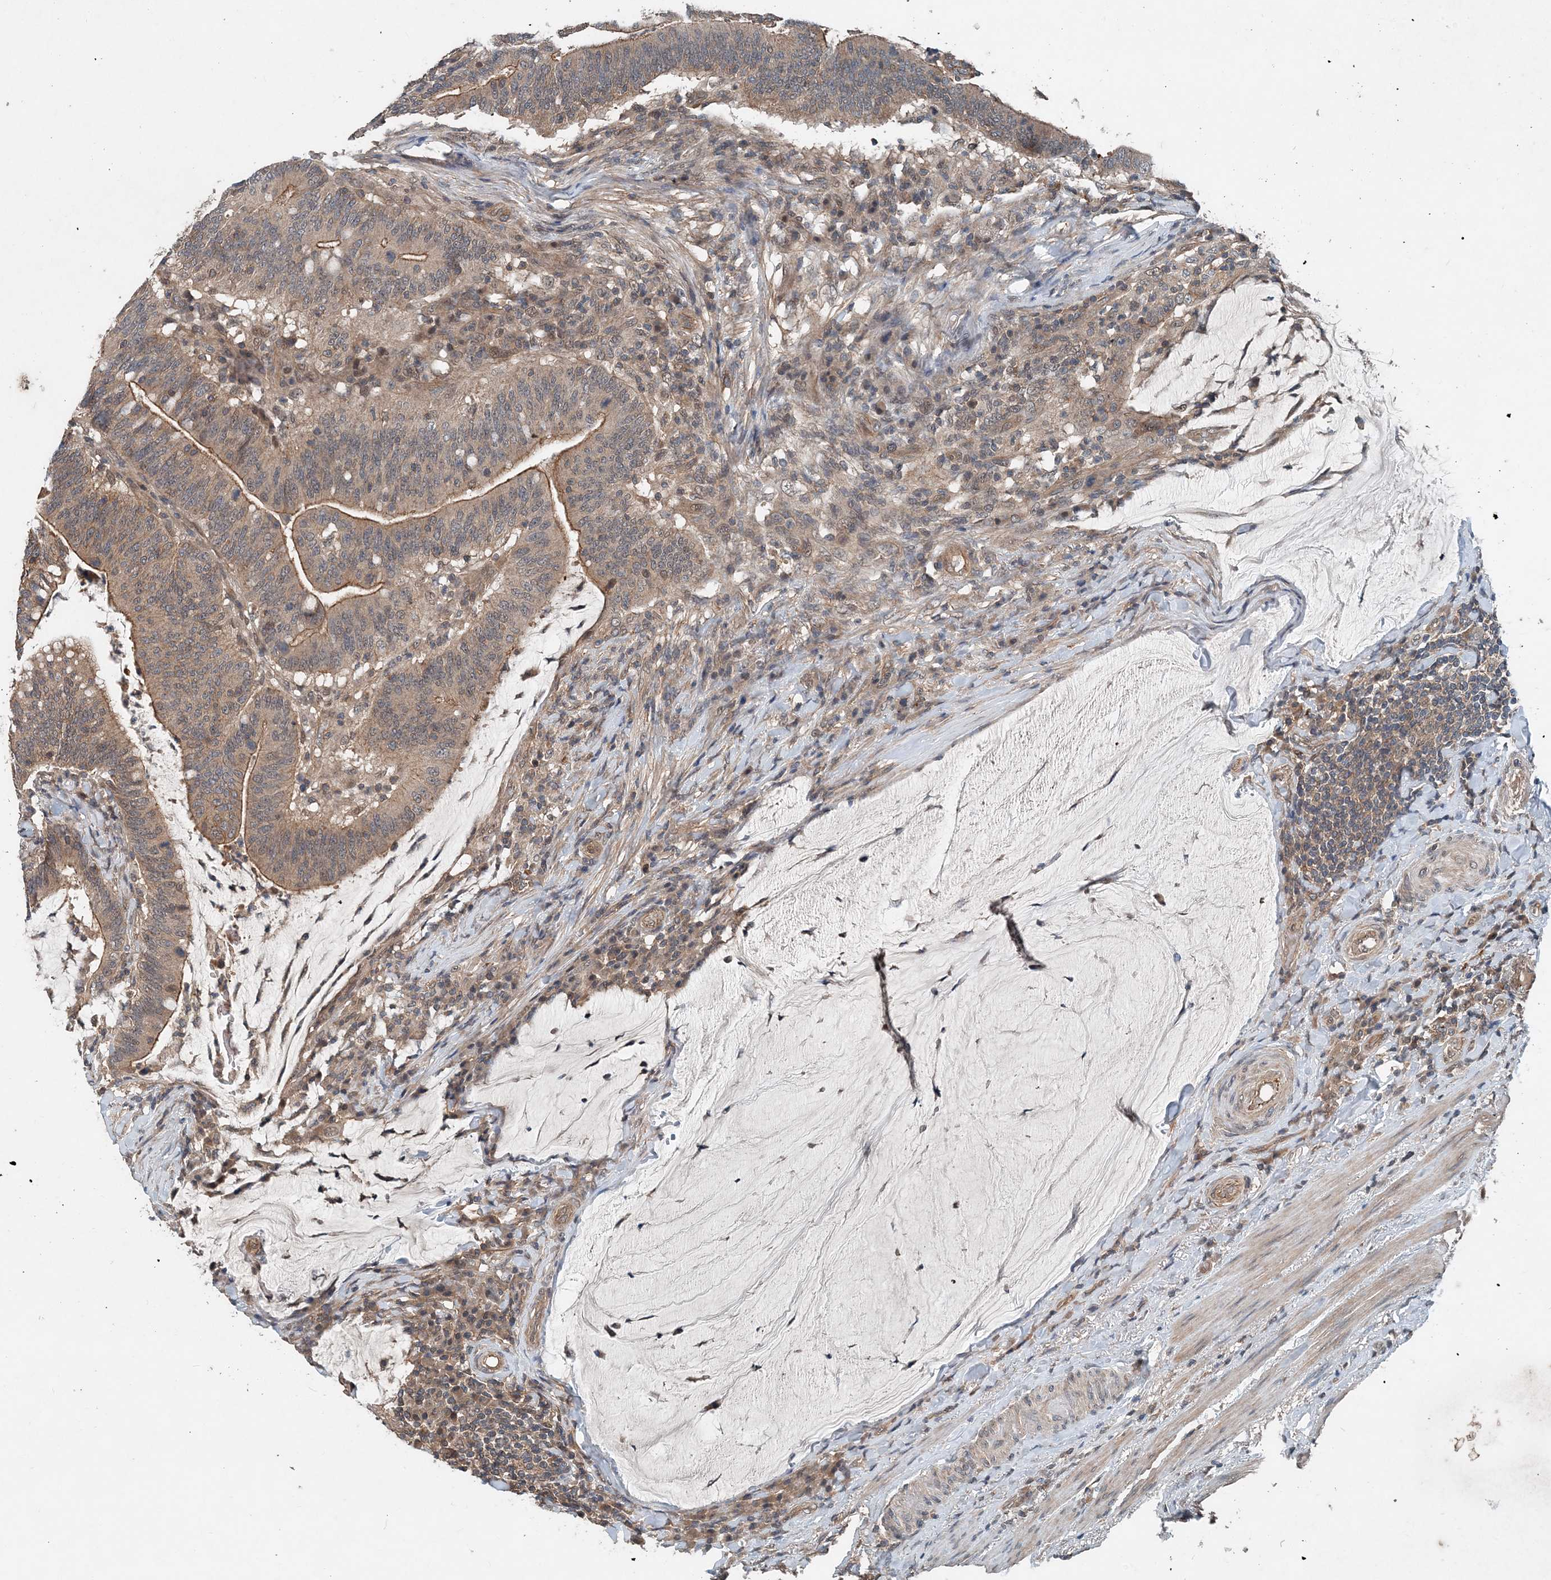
{"staining": {"intensity": "moderate", "quantity": ">75%", "location": "cytoplasmic/membranous"}, "tissue": "colorectal cancer", "cell_type": "Tumor cells", "image_type": "cancer", "snomed": [{"axis": "morphology", "description": "Normal tissue, NOS"}, {"axis": "morphology", "description": "Adenocarcinoma, NOS"}, {"axis": "topography", "description": "Colon"}], "caption": "About >75% of tumor cells in colorectal cancer (adenocarcinoma) display moderate cytoplasmic/membranous protein staining as visualized by brown immunohistochemical staining.", "gene": "SMPD3", "patient": {"sex": "female", "age": 66}}